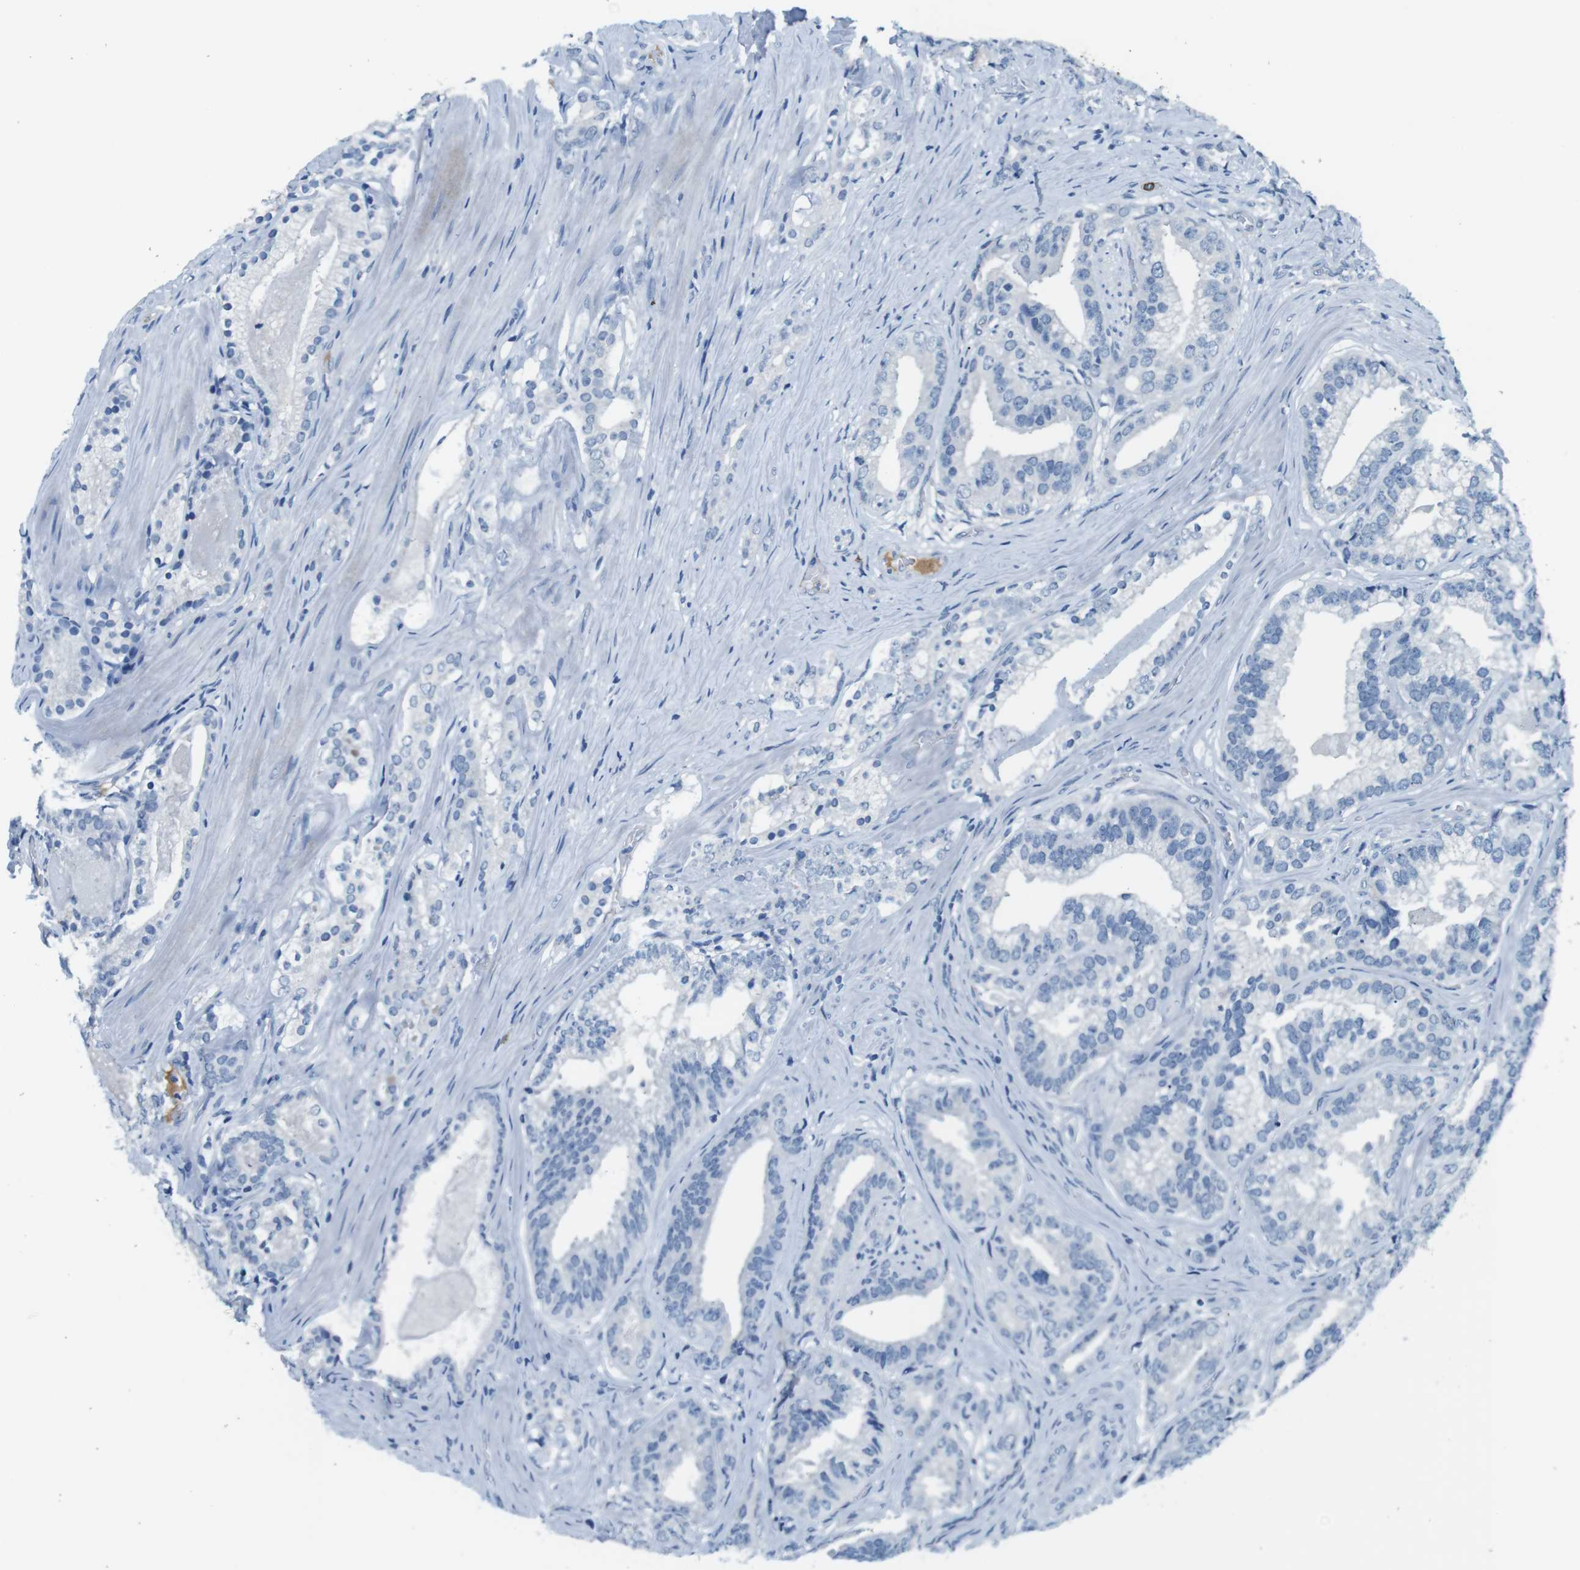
{"staining": {"intensity": "negative", "quantity": "none", "location": "none"}, "tissue": "prostate cancer", "cell_type": "Tumor cells", "image_type": "cancer", "snomed": [{"axis": "morphology", "description": "Adenocarcinoma, Low grade"}, {"axis": "topography", "description": "Prostate"}], "caption": "This is an IHC micrograph of human adenocarcinoma (low-grade) (prostate). There is no staining in tumor cells.", "gene": "IGHD", "patient": {"sex": "male", "age": 59}}